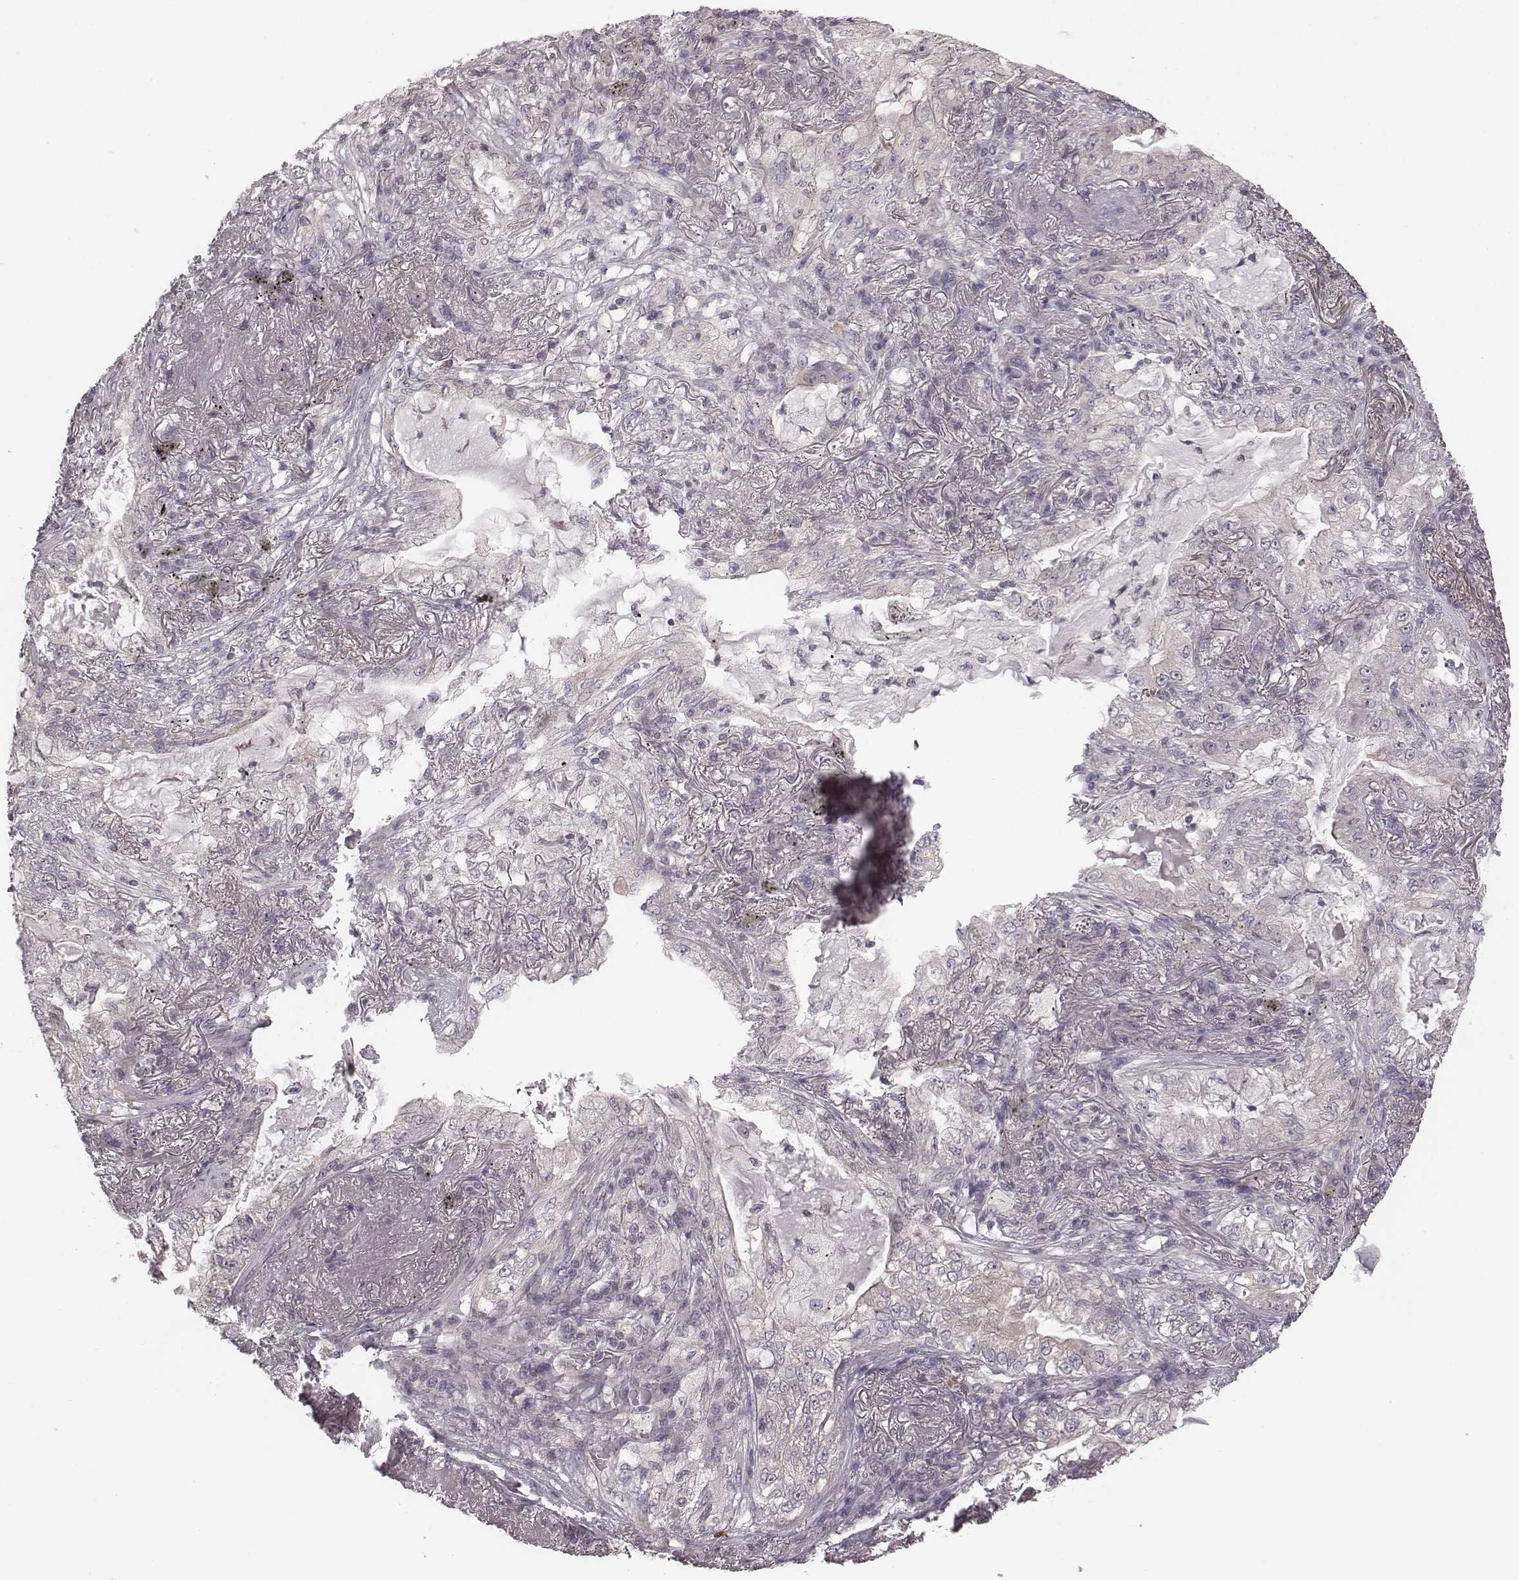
{"staining": {"intensity": "negative", "quantity": "none", "location": "none"}, "tissue": "lung cancer", "cell_type": "Tumor cells", "image_type": "cancer", "snomed": [{"axis": "morphology", "description": "Adenocarcinoma, NOS"}, {"axis": "topography", "description": "Lung"}], "caption": "This is an immunohistochemistry image of human adenocarcinoma (lung). There is no expression in tumor cells.", "gene": "BICDL1", "patient": {"sex": "female", "age": 73}}